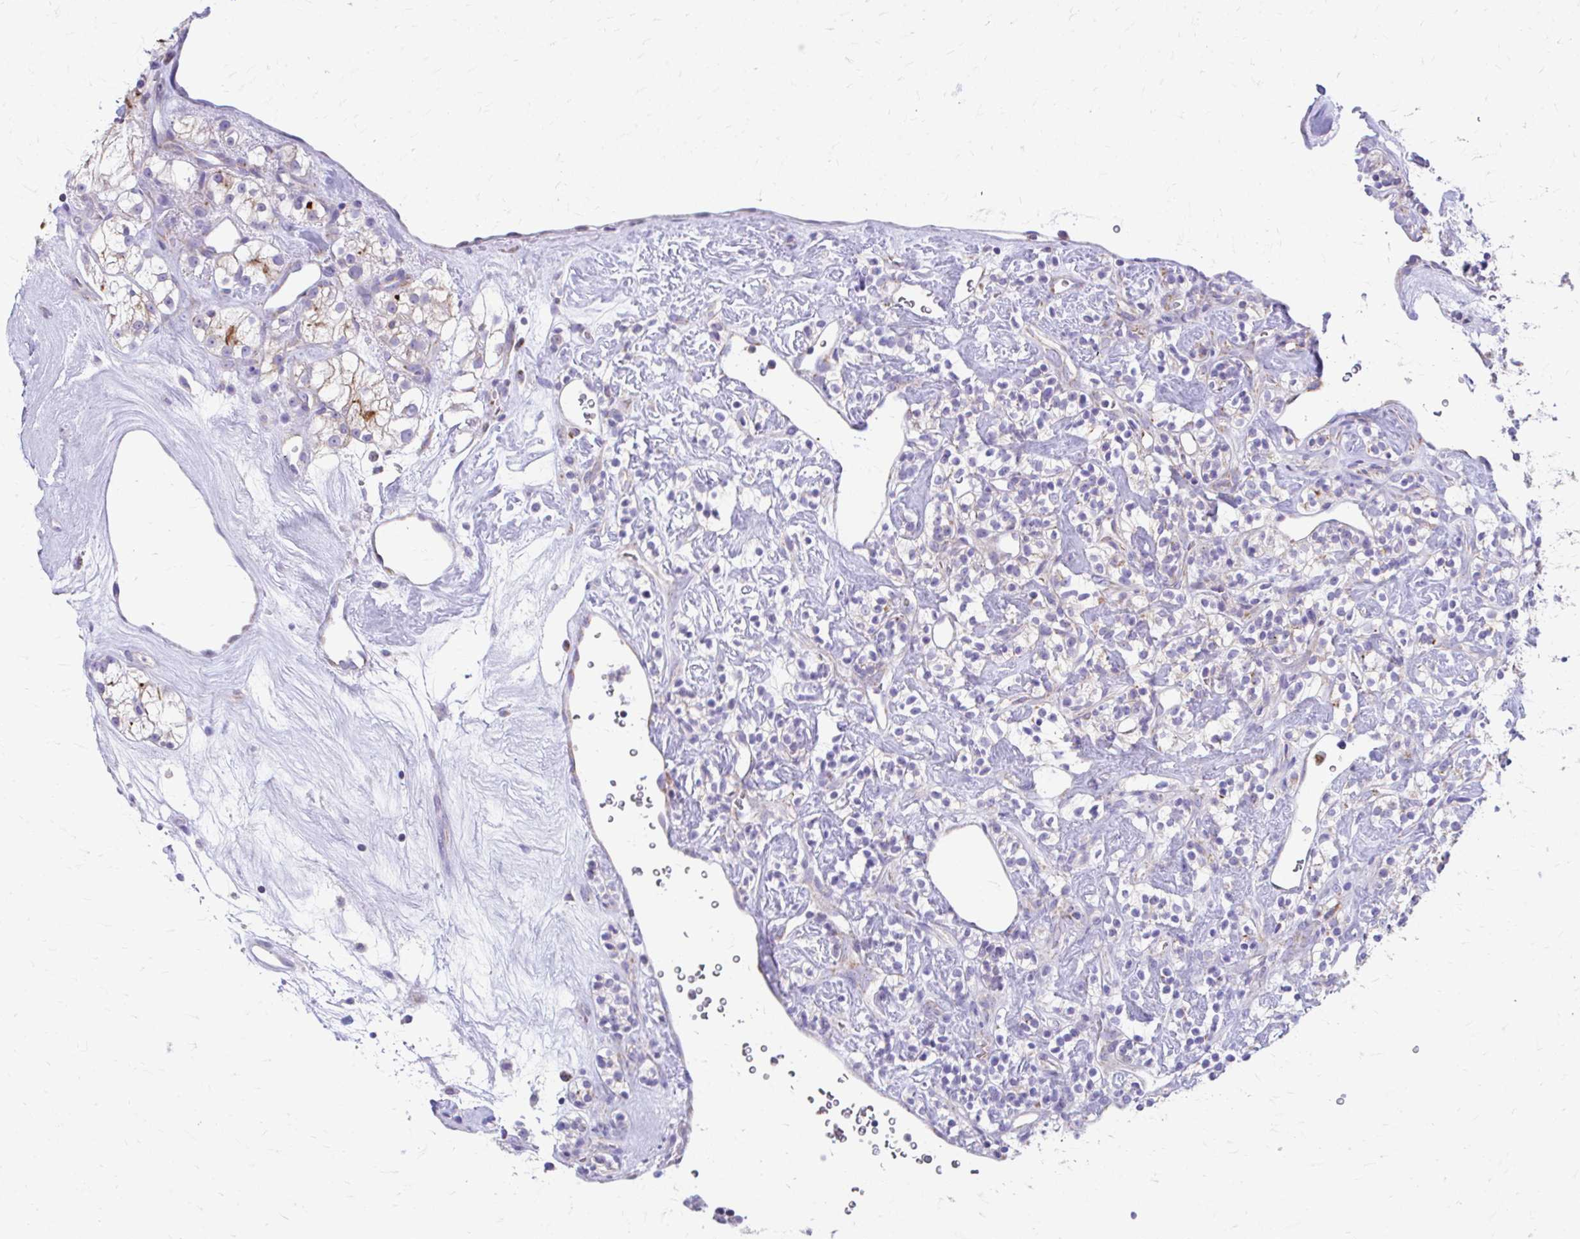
{"staining": {"intensity": "moderate", "quantity": "<25%", "location": "cytoplasmic/membranous"}, "tissue": "renal cancer", "cell_type": "Tumor cells", "image_type": "cancer", "snomed": [{"axis": "morphology", "description": "Adenocarcinoma, NOS"}, {"axis": "topography", "description": "Kidney"}], "caption": "Renal cancer (adenocarcinoma) stained for a protein shows moderate cytoplasmic/membranous positivity in tumor cells.", "gene": "MRPL19", "patient": {"sex": "male", "age": 77}}